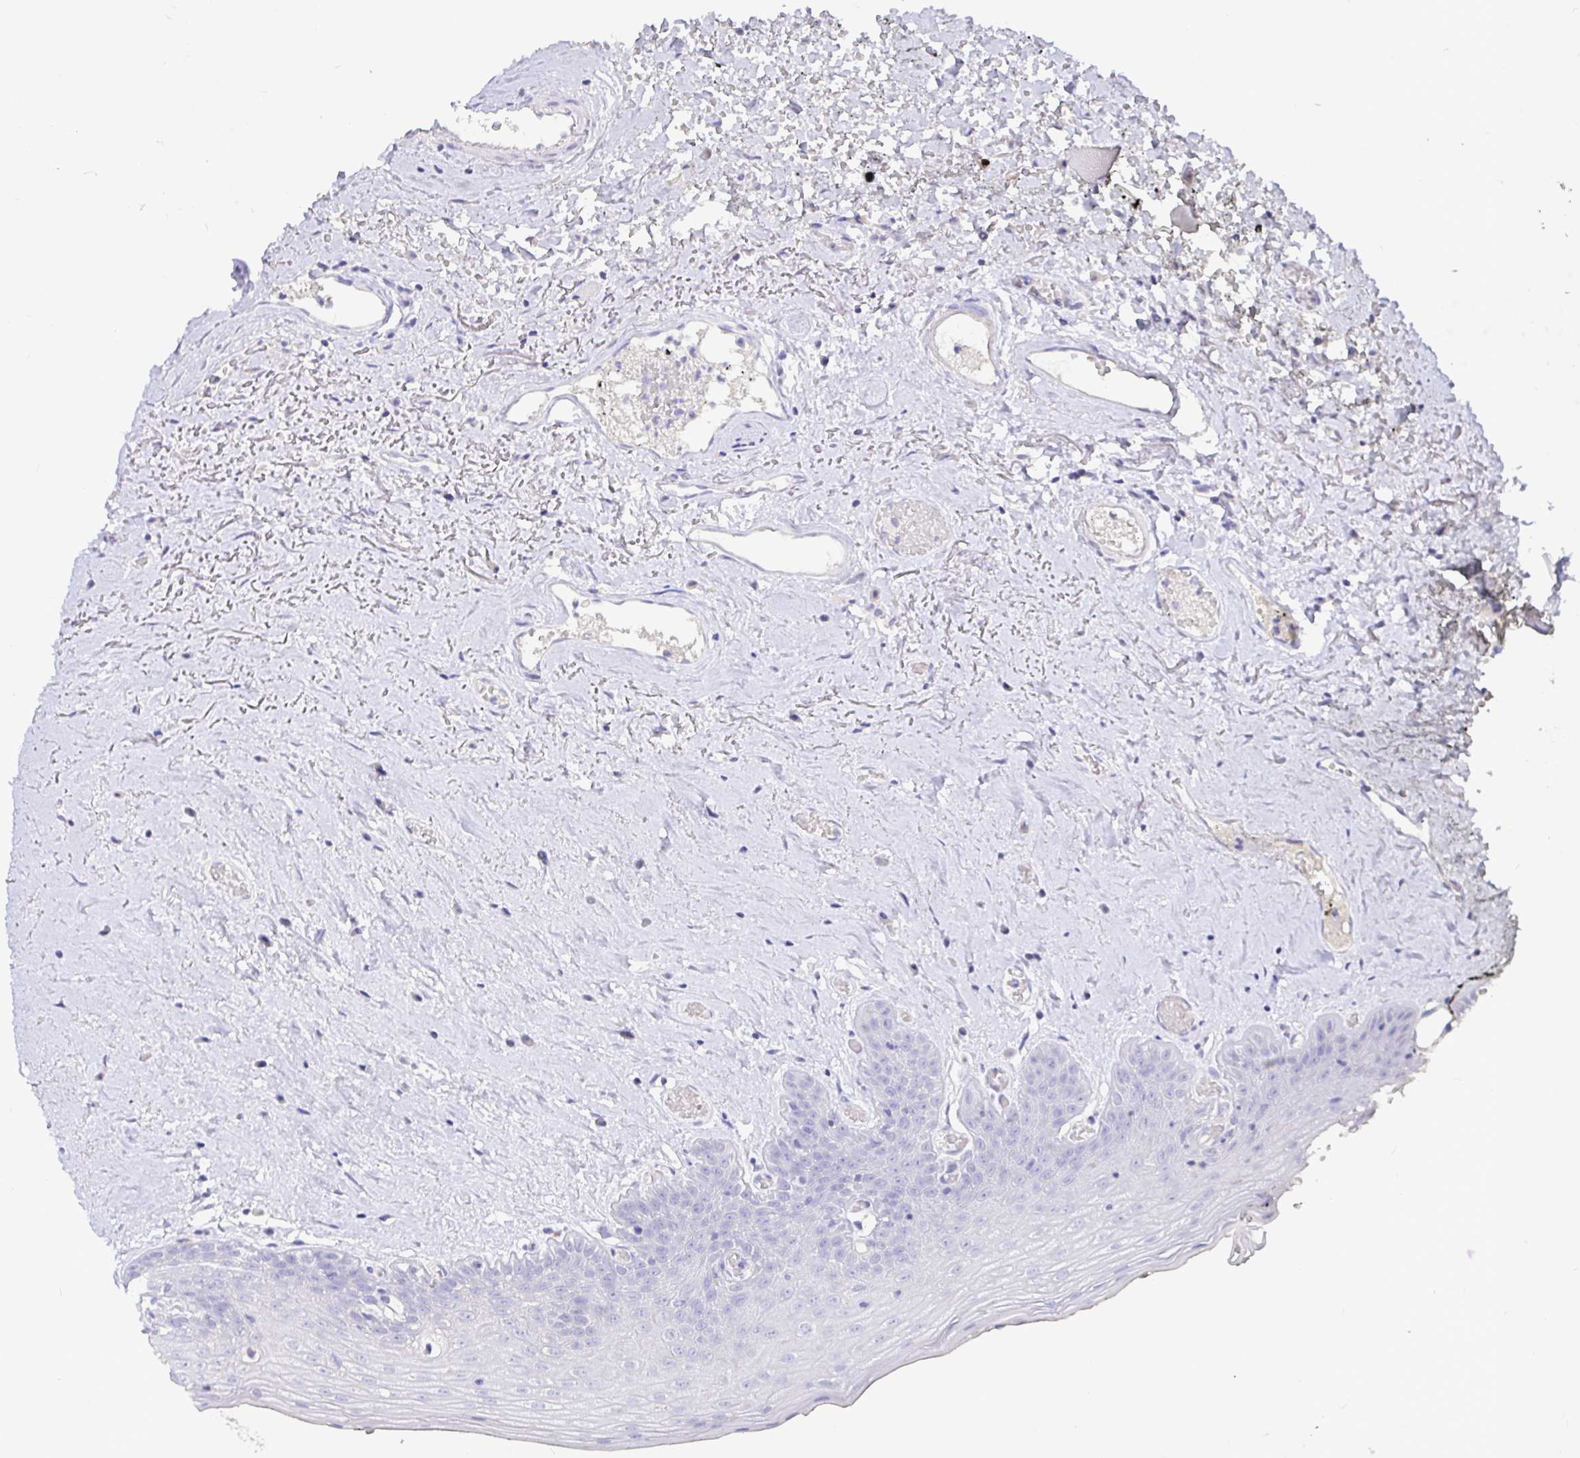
{"staining": {"intensity": "negative", "quantity": "none", "location": "none"}, "tissue": "oral mucosa", "cell_type": "Squamous epithelial cells", "image_type": "normal", "snomed": [{"axis": "morphology", "description": "Normal tissue, NOS"}, {"axis": "morphology", "description": "Squamous cell carcinoma, NOS"}, {"axis": "topography", "description": "Oral tissue"}, {"axis": "topography", "description": "Peripheral nerve tissue"}, {"axis": "topography", "description": "Head-Neck"}], "caption": "This is a image of immunohistochemistry staining of benign oral mucosa, which shows no positivity in squamous epithelial cells. (DAB (3,3'-diaminobenzidine) immunohistochemistry (IHC), high magnification).", "gene": "TPTE", "patient": {"sex": "female", "age": 59}}